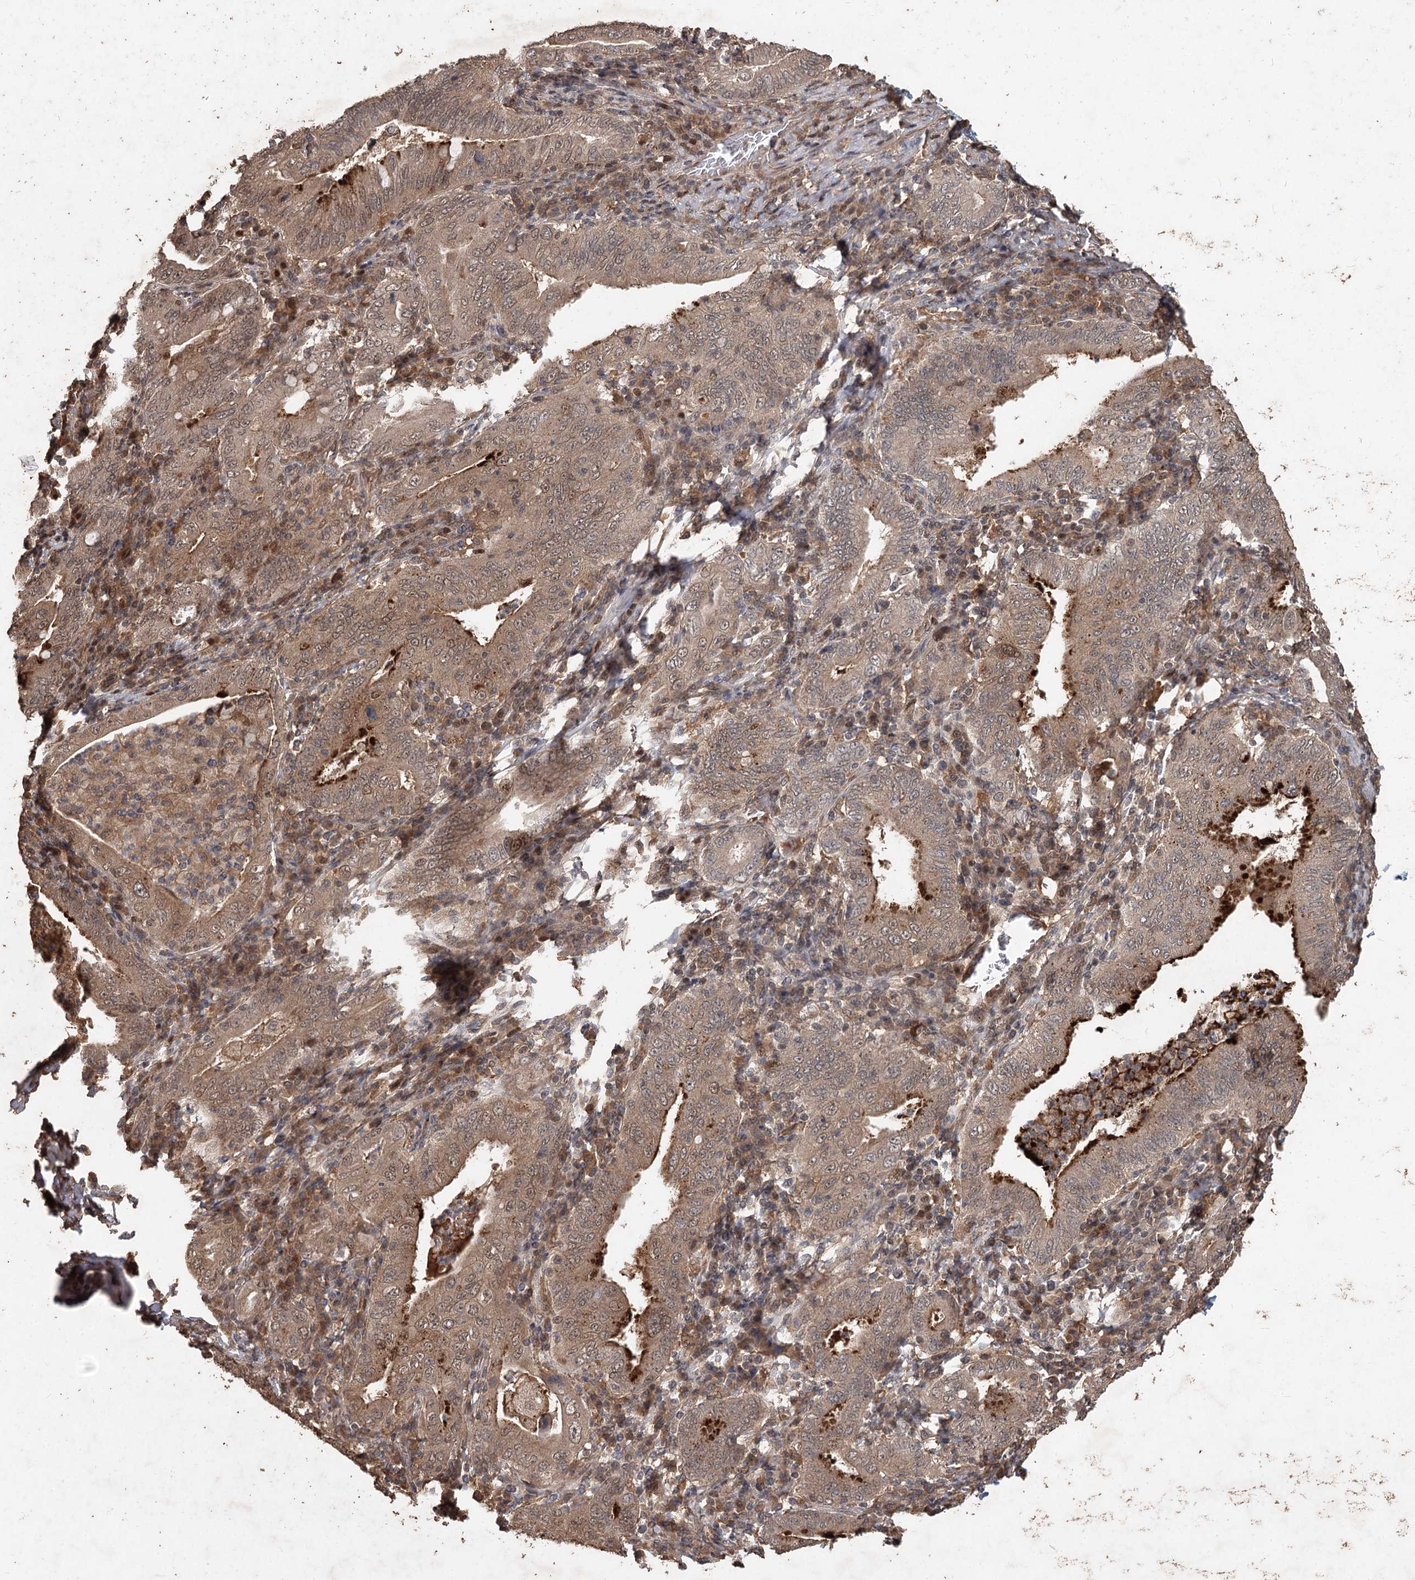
{"staining": {"intensity": "moderate", "quantity": ">75%", "location": "cytoplasmic/membranous,nuclear"}, "tissue": "stomach cancer", "cell_type": "Tumor cells", "image_type": "cancer", "snomed": [{"axis": "morphology", "description": "Normal tissue, NOS"}, {"axis": "morphology", "description": "Adenocarcinoma, NOS"}, {"axis": "topography", "description": "Esophagus"}, {"axis": "topography", "description": "Stomach, upper"}, {"axis": "topography", "description": "Peripheral nerve tissue"}], "caption": "Immunohistochemistry (IHC) histopathology image of neoplastic tissue: human stomach cancer stained using IHC shows medium levels of moderate protein expression localized specifically in the cytoplasmic/membranous and nuclear of tumor cells, appearing as a cytoplasmic/membranous and nuclear brown color.", "gene": "FBXO7", "patient": {"sex": "male", "age": 62}}